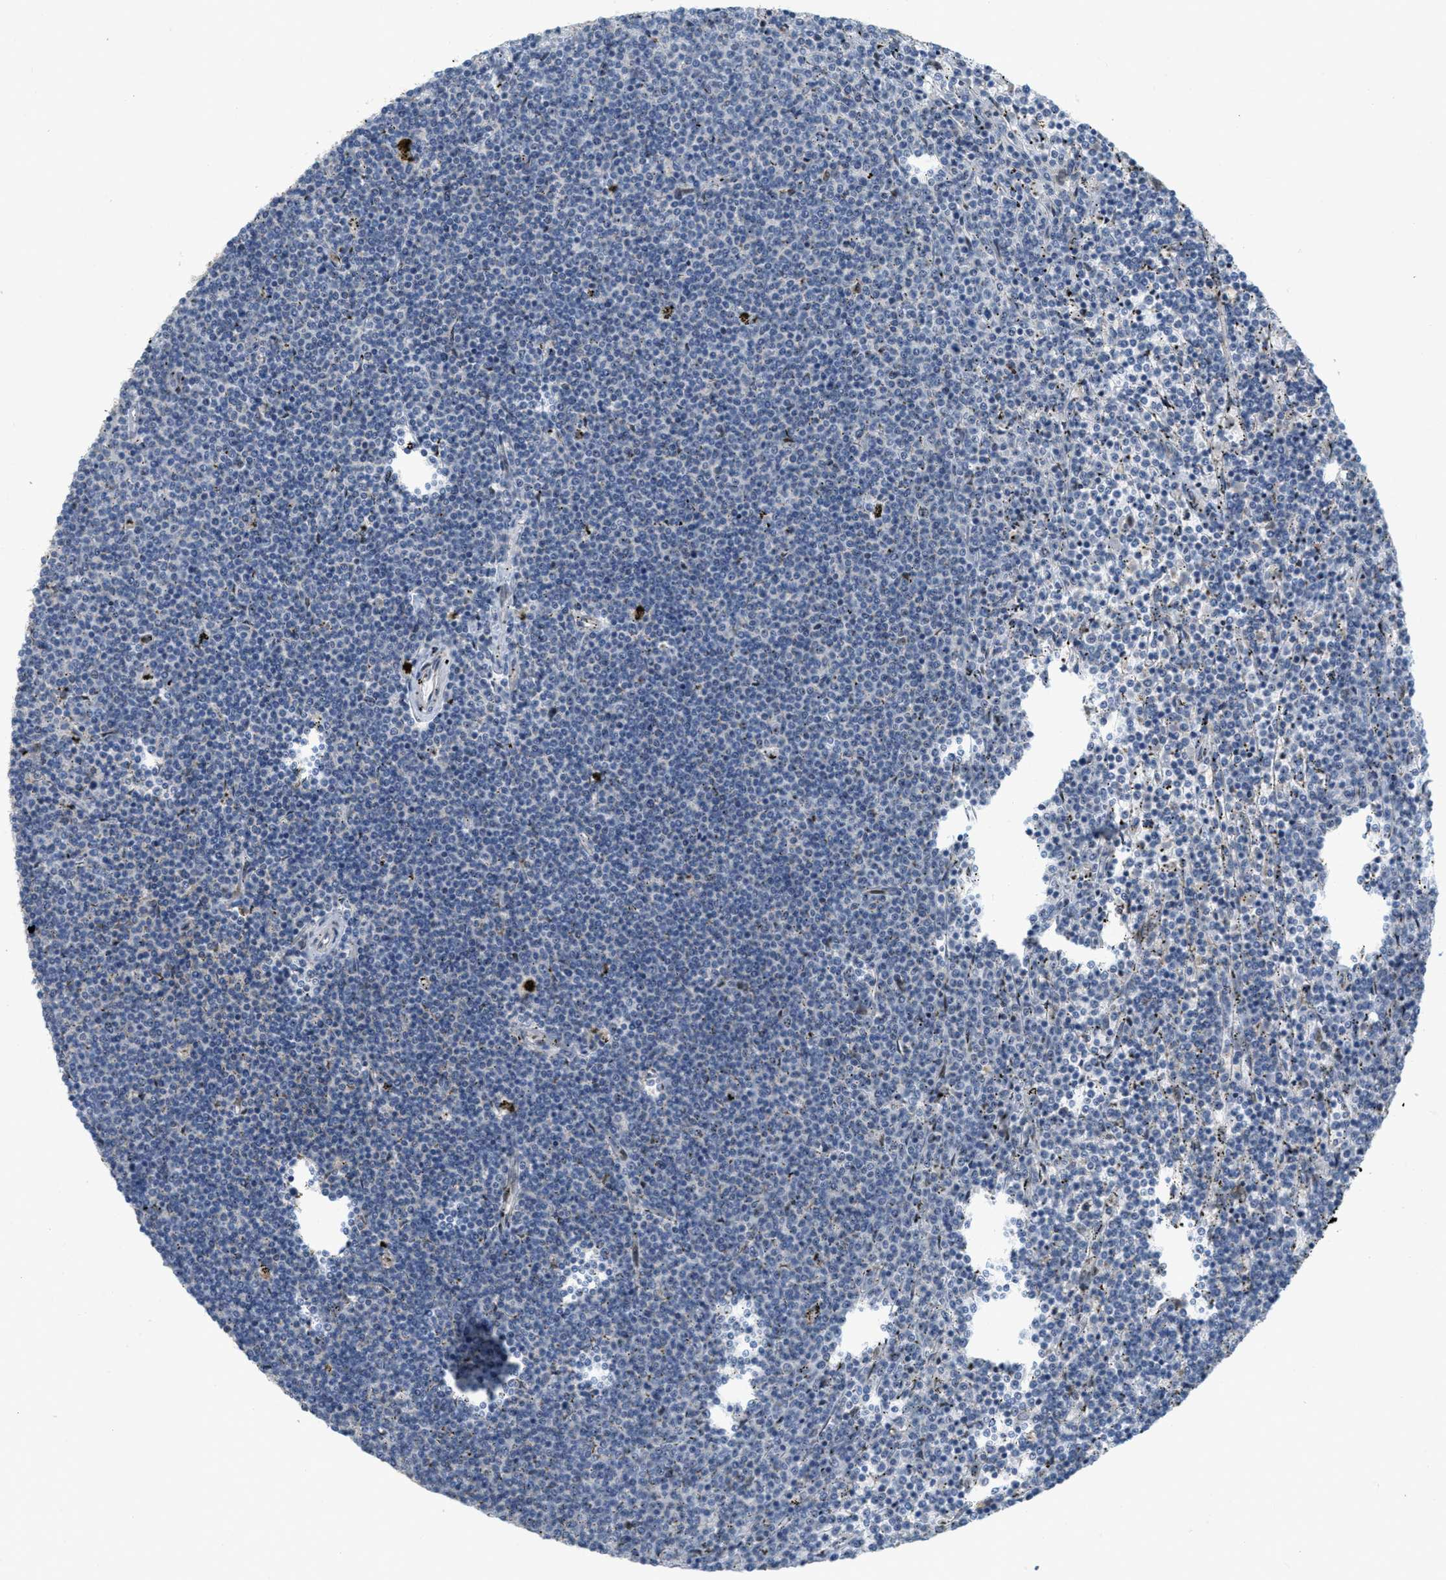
{"staining": {"intensity": "negative", "quantity": "none", "location": "none"}, "tissue": "lymphoma", "cell_type": "Tumor cells", "image_type": "cancer", "snomed": [{"axis": "morphology", "description": "Malignant lymphoma, non-Hodgkin's type, Low grade"}, {"axis": "topography", "description": "Spleen"}], "caption": "Immunohistochemistry of human low-grade malignant lymphoma, non-Hodgkin's type demonstrates no expression in tumor cells.", "gene": "ZFPL1", "patient": {"sex": "female", "age": 50}}